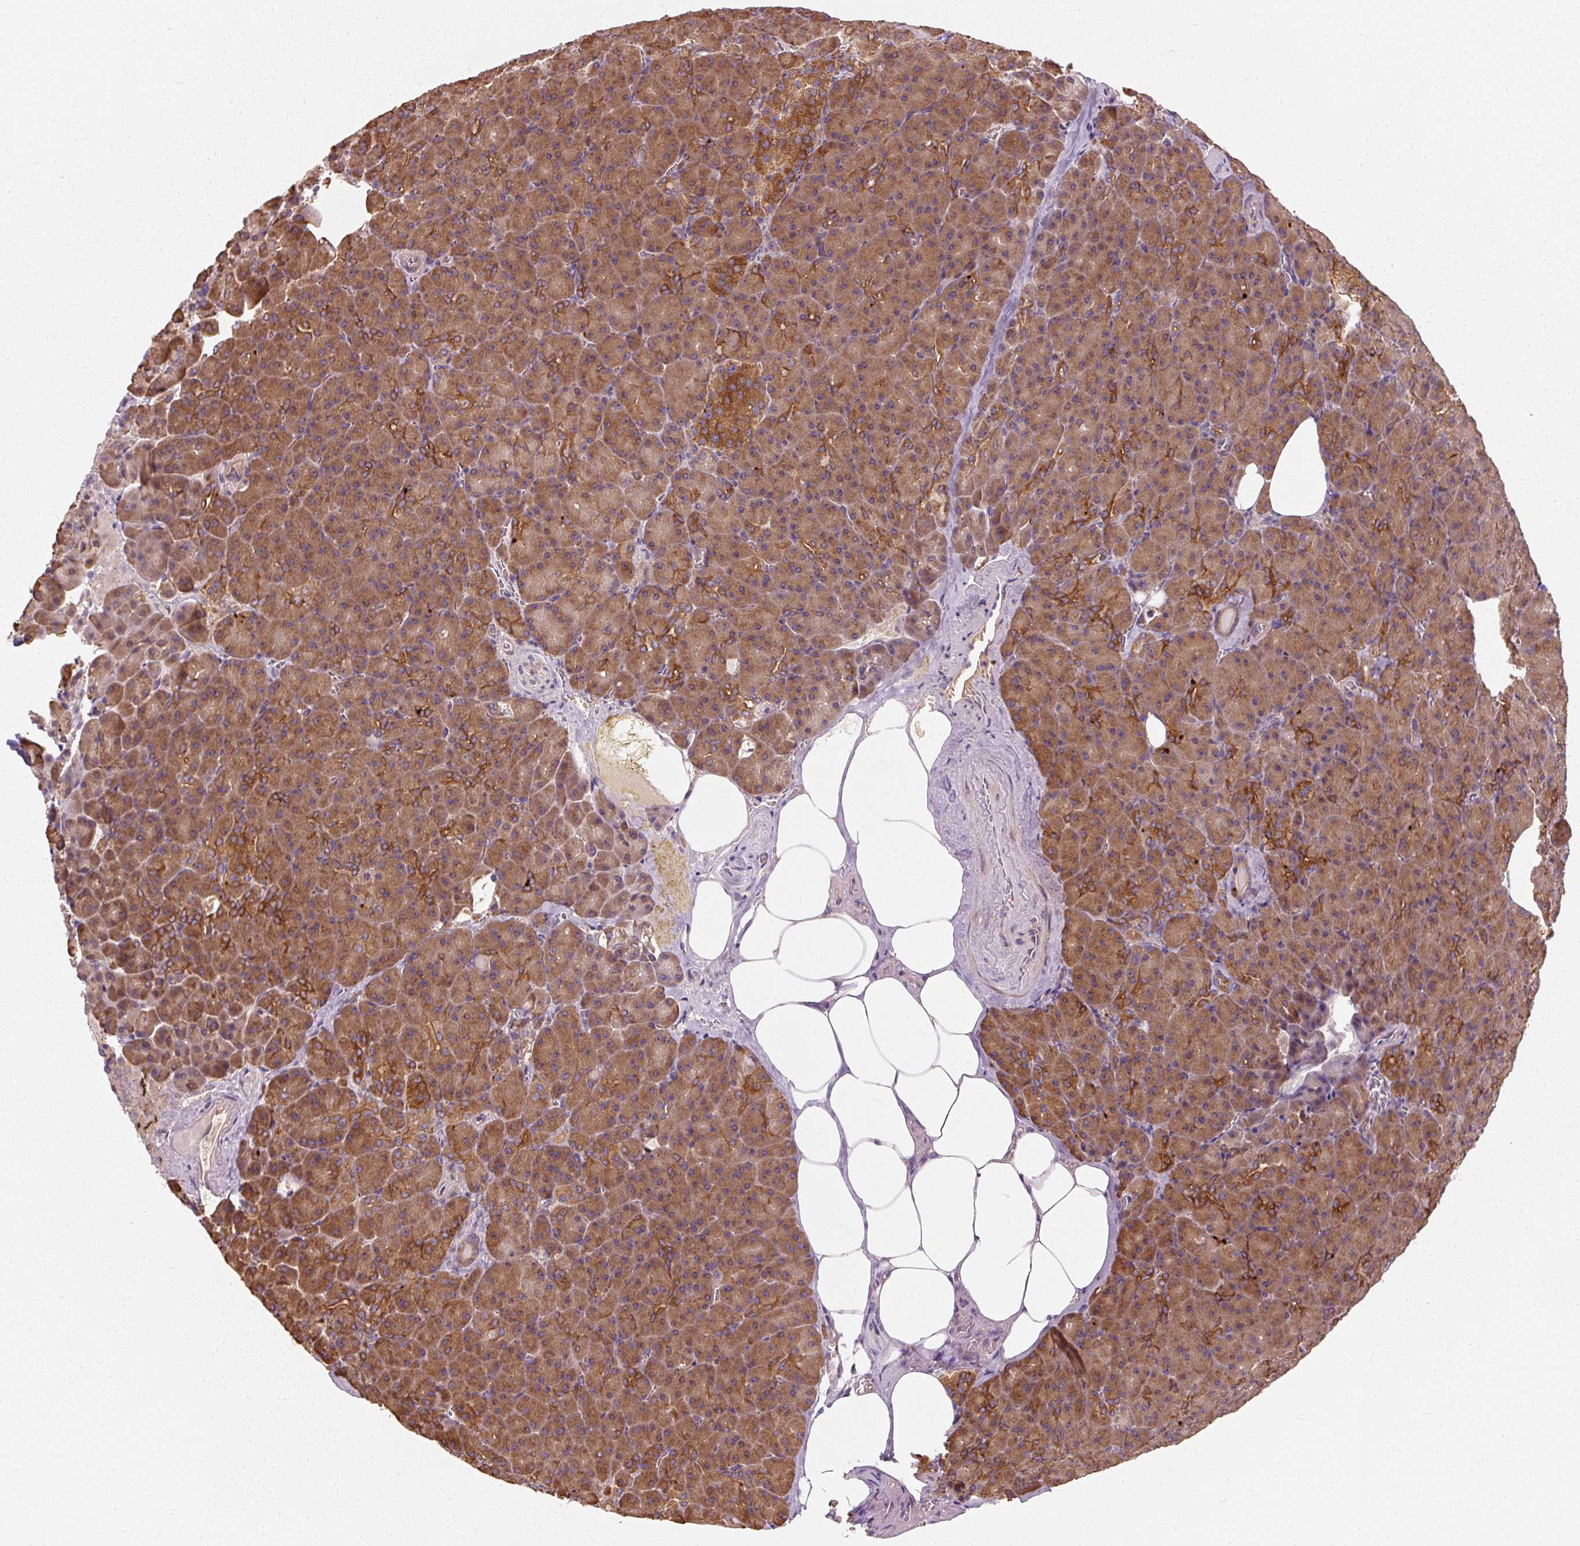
{"staining": {"intensity": "moderate", "quantity": ">75%", "location": "cytoplasmic/membranous"}, "tissue": "pancreas", "cell_type": "Exocrine glandular cells", "image_type": "normal", "snomed": [{"axis": "morphology", "description": "Normal tissue, NOS"}, {"axis": "topography", "description": "Pancreas"}], "caption": "Pancreas stained with immunohistochemistry (IHC) reveals moderate cytoplasmic/membranous positivity in approximately >75% of exocrine glandular cells. Using DAB (brown) and hematoxylin (blue) stains, captured at high magnification using brightfield microscopy.", "gene": "TBC1D4", "patient": {"sex": "female", "age": 74}}